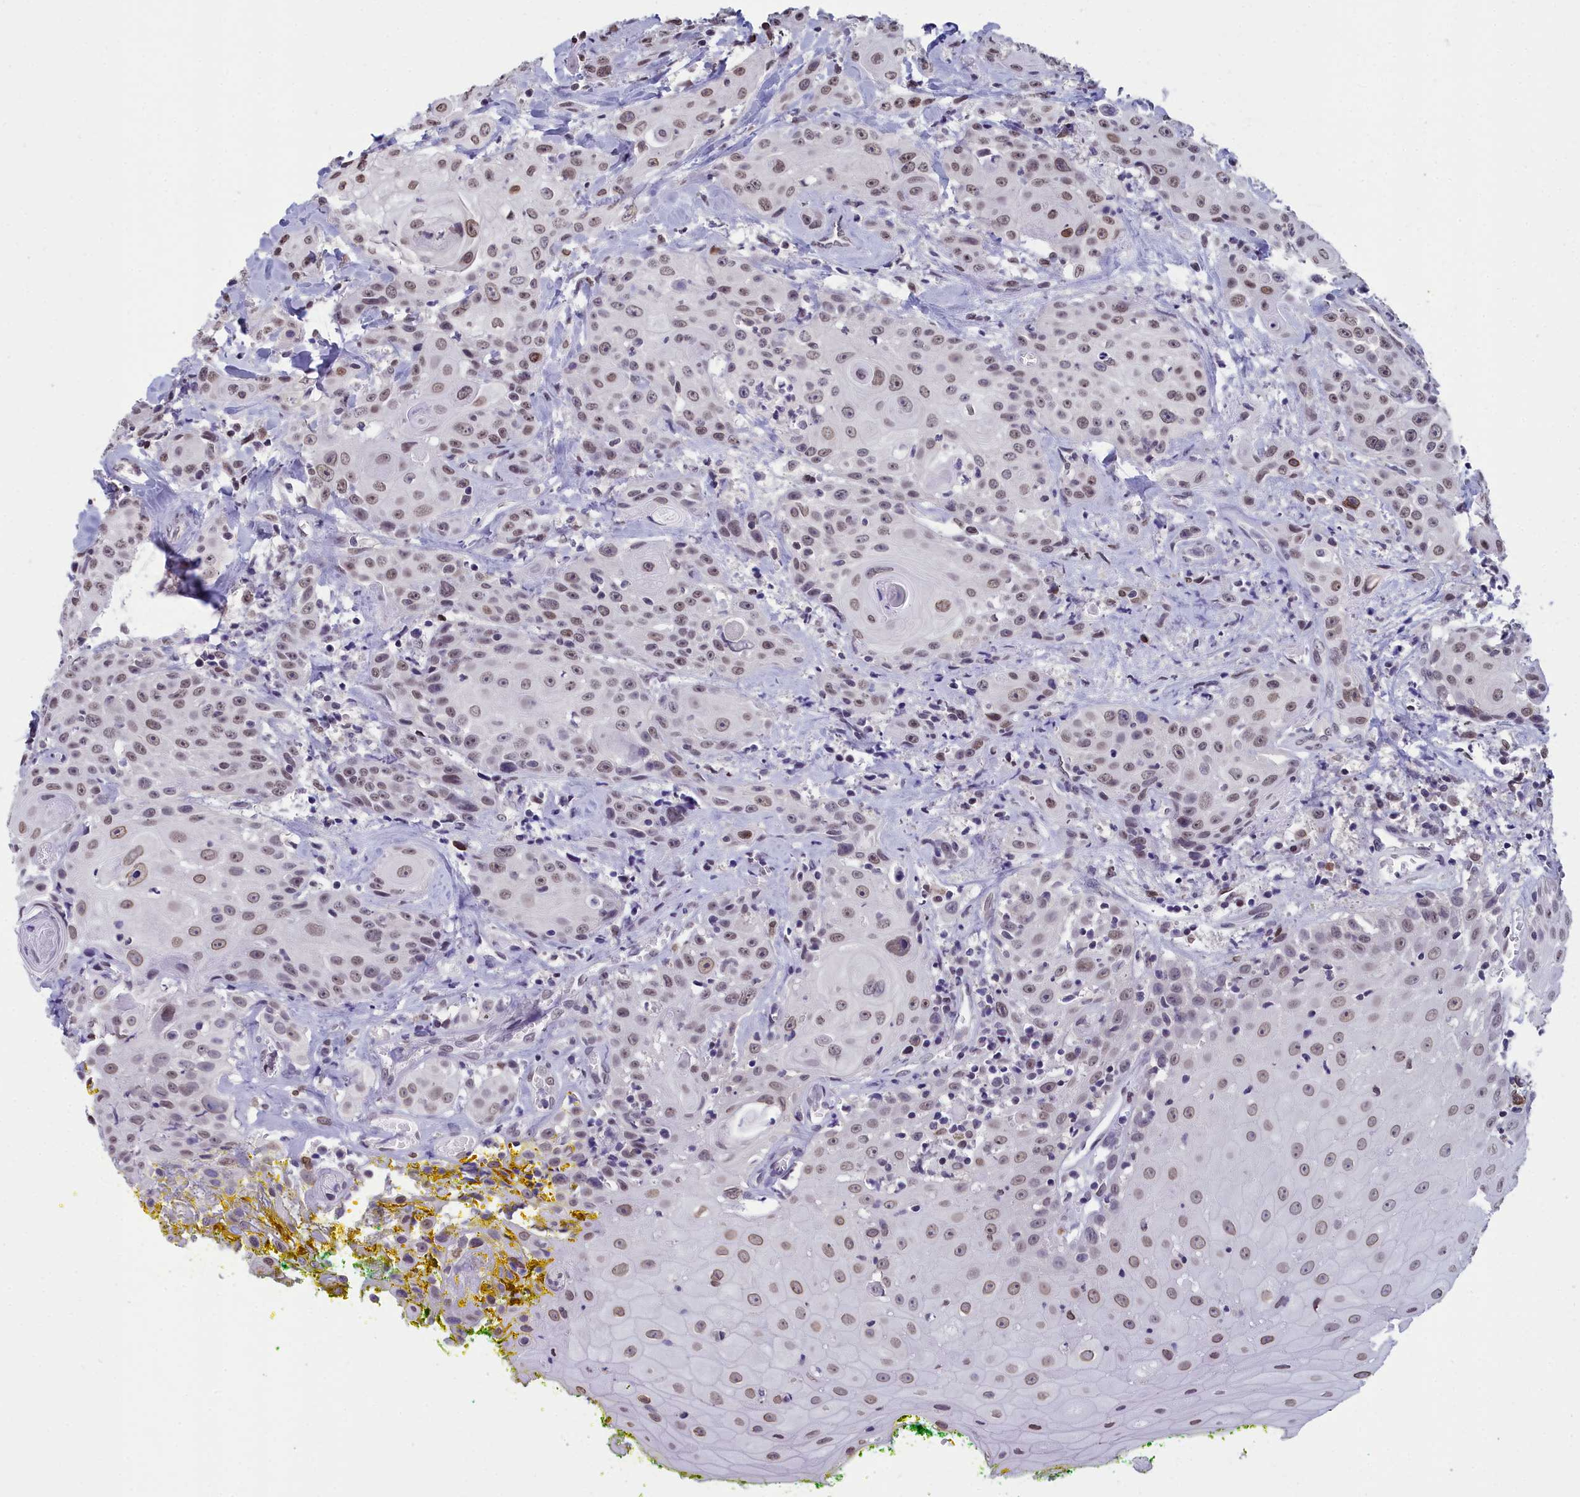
{"staining": {"intensity": "moderate", "quantity": ">75%", "location": "nuclear"}, "tissue": "head and neck cancer", "cell_type": "Tumor cells", "image_type": "cancer", "snomed": [{"axis": "morphology", "description": "Squamous cell carcinoma, NOS"}, {"axis": "topography", "description": "Oral tissue"}, {"axis": "topography", "description": "Head-Neck"}], "caption": "Immunohistochemistry (IHC) staining of squamous cell carcinoma (head and neck), which shows medium levels of moderate nuclear positivity in approximately >75% of tumor cells indicating moderate nuclear protein positivity. The staining was performed using DAB (brown) for protein detection and nuclei were counterstained in hematoxylin (blue).", "gene": "CCDC97", "patient": {"sex": "female", "age": 82}}